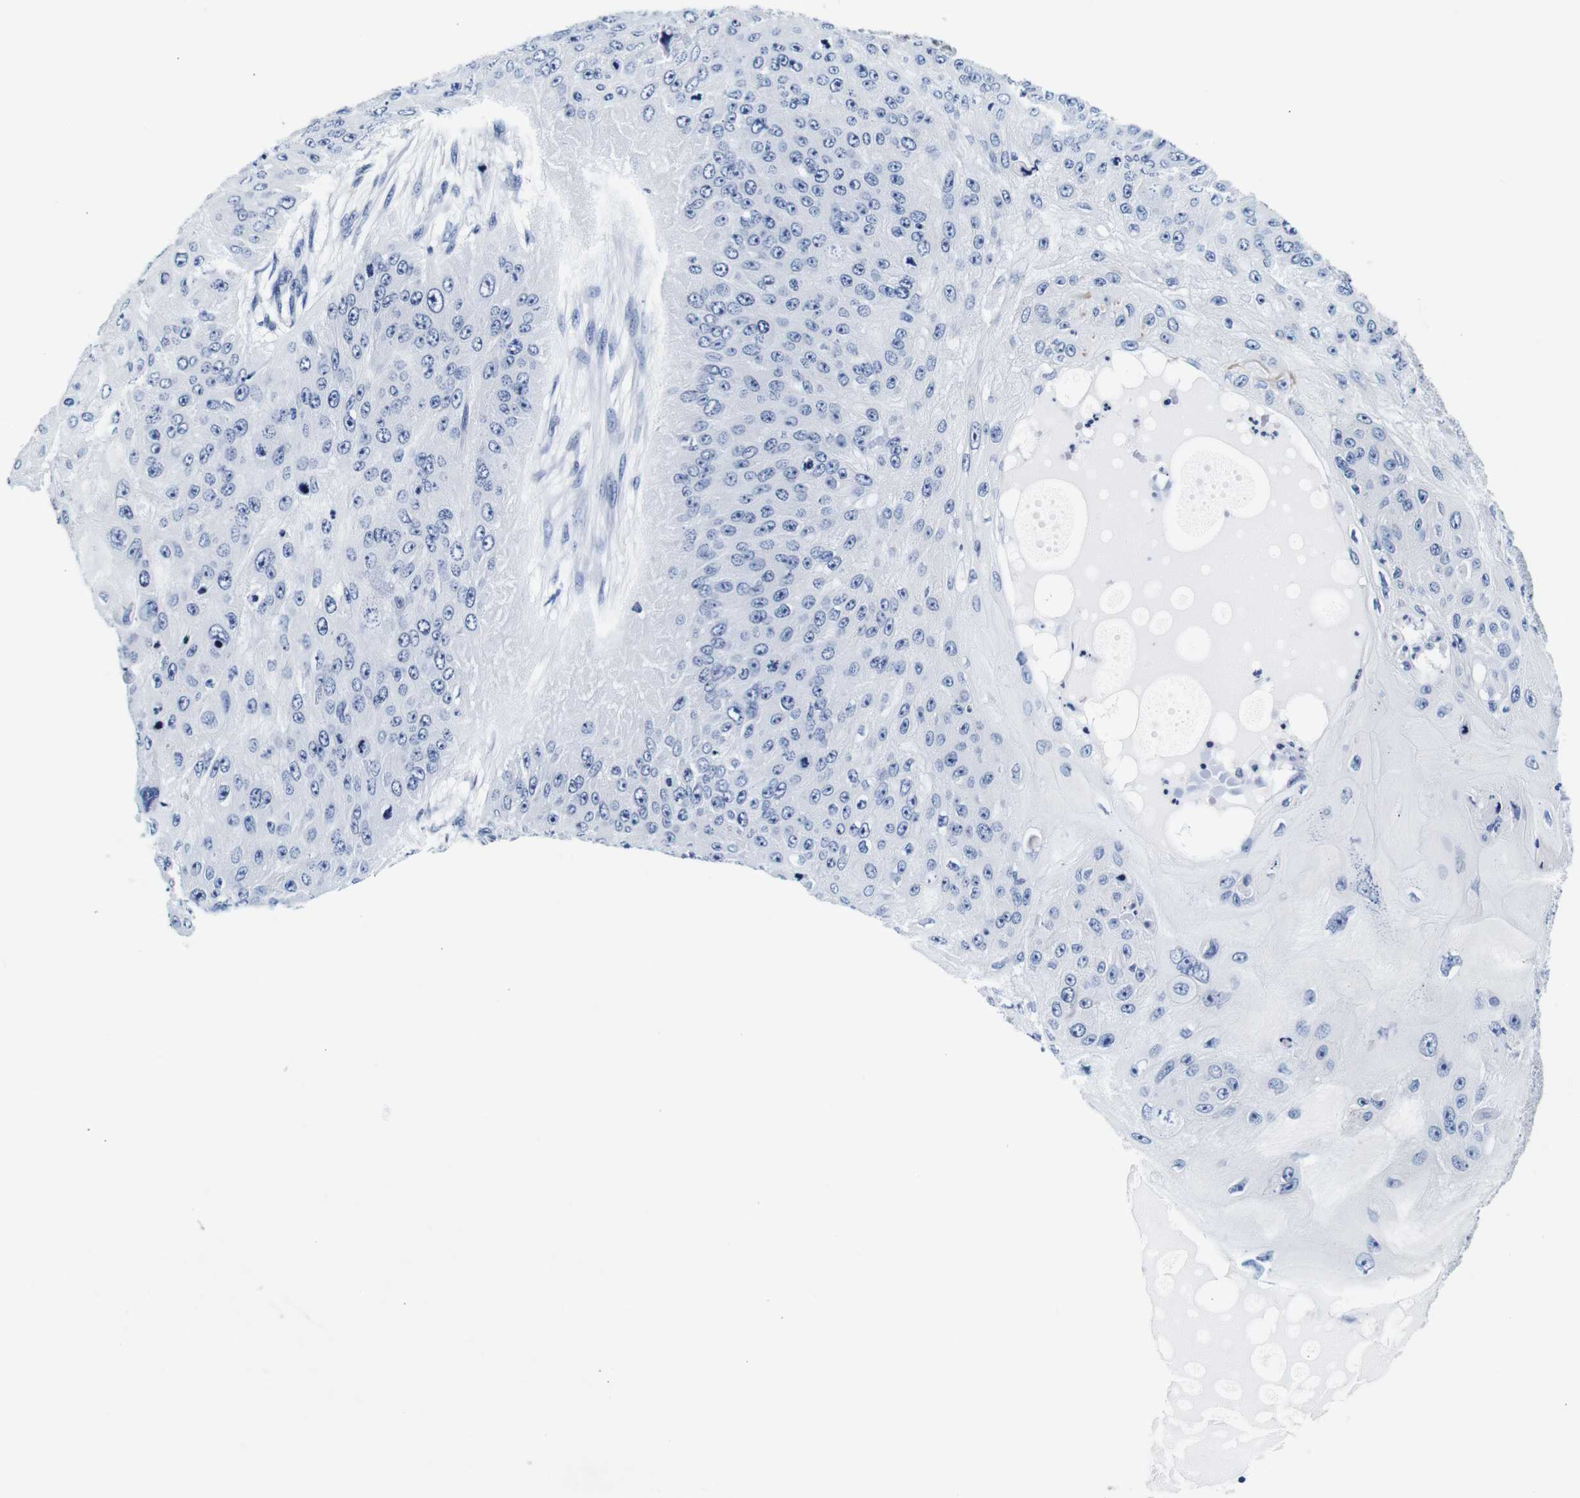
{"staining": {"intensity": "negative", "quantity": "none", "location": "none"}, "tissue": "skin cancer", "cell_type": "Tumor cells", "image_type": "cancer", "snomed": [{"axis": "morphology", "description": "Squamous cell carcinoma, NOS"}, {"axis": "topography", "description": "Skin"}], "caption": "Immunohistochemistry of human skin squamous cell carcinoma exhibits no staining in tumor cells.", "gene": "GP1BA", "patient": {"sex": "female", "age": 80}}